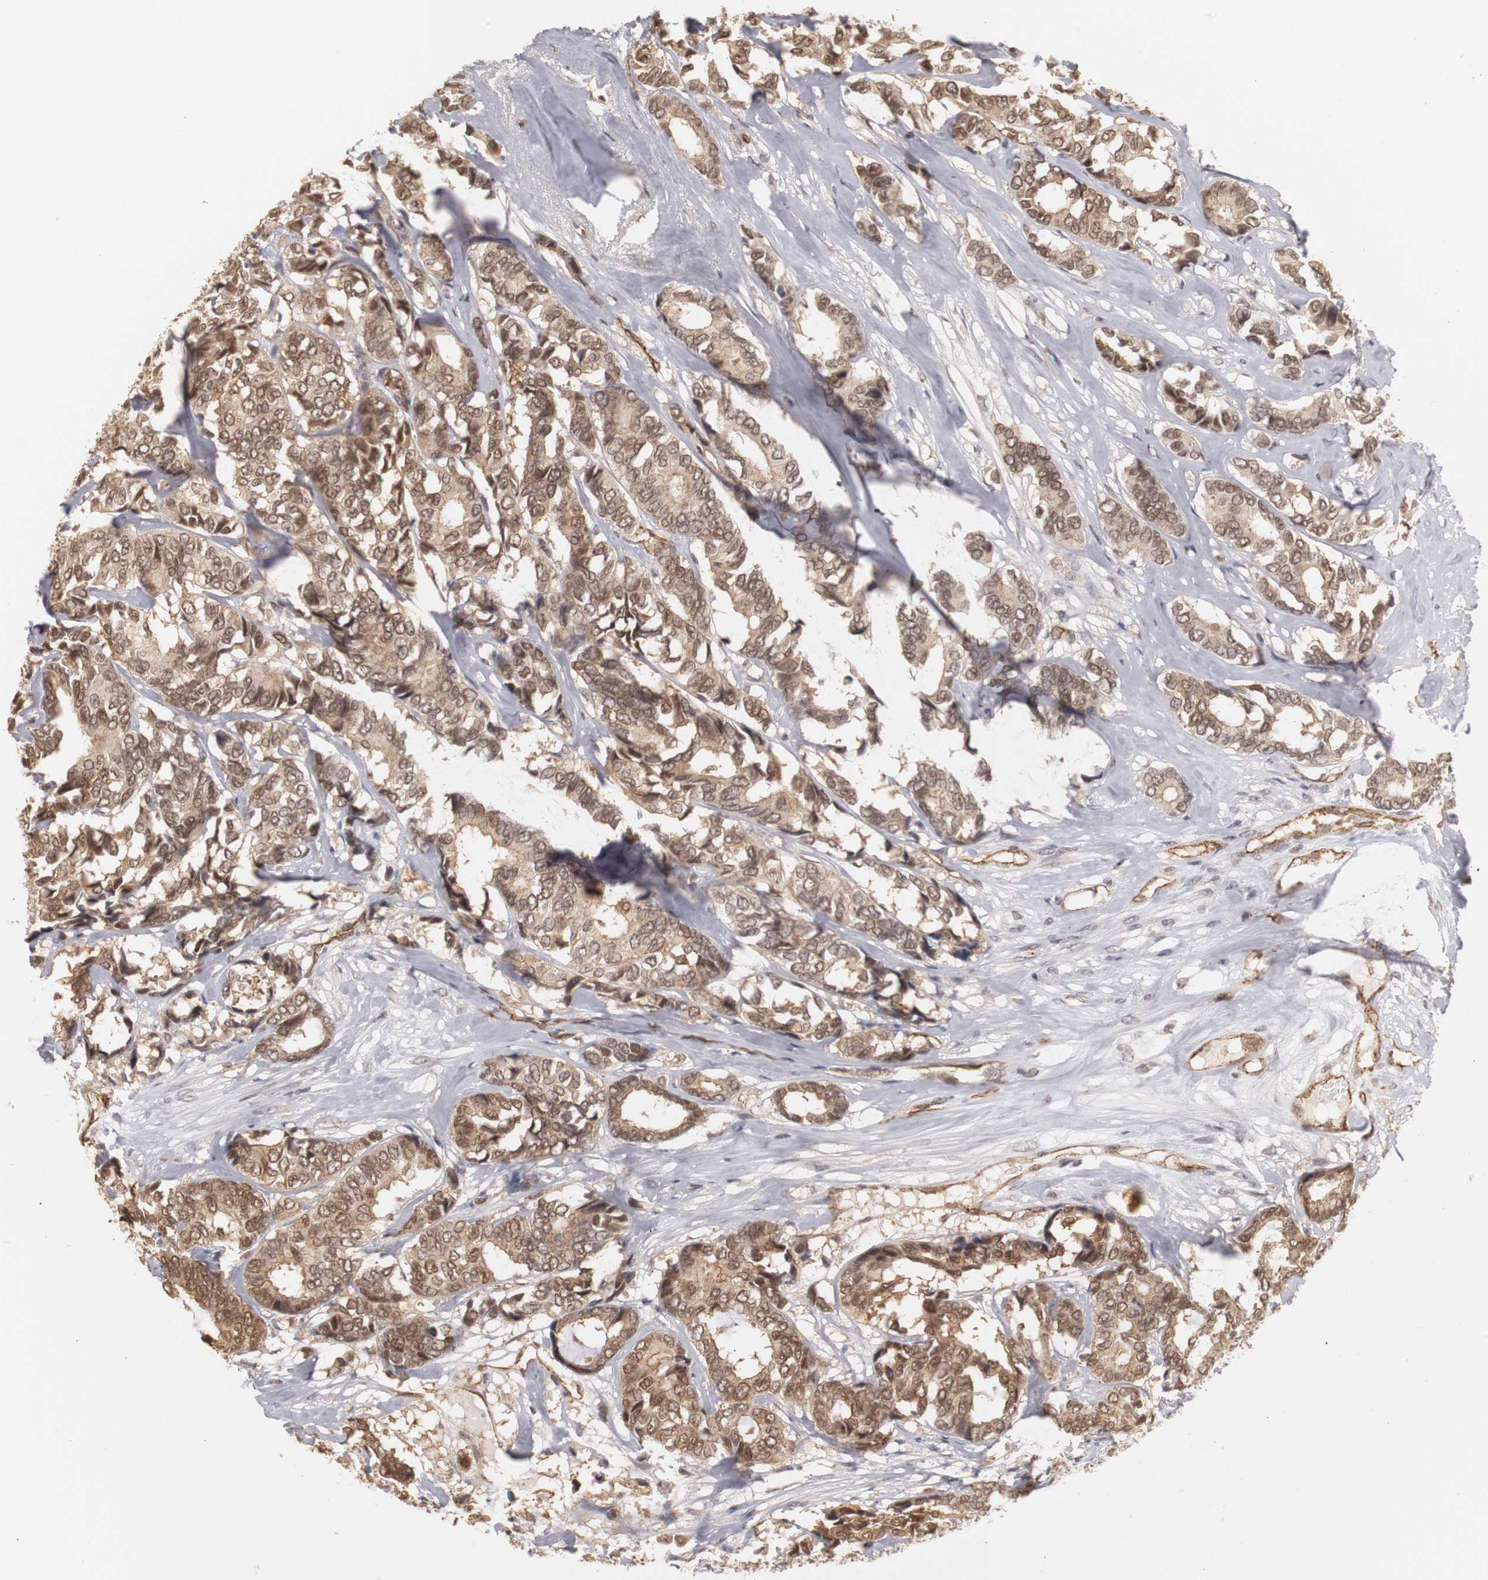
{"staining": {"intensity": "moderate", "quantity": ">75%", "location": "cytoplasmic/membranous,nuclear"}, "tissue": "breast cancer", "cell_type": "Tumor cells", "image_type": "cancer", "snomed": [{"axis": "morphology", "description": "Duct carcinoma"}, {"axis": "topography", "description": "Breast"}], "caption": "DAB (3,3'-diaminobenzidine) immunohistochemical staining of breast invasive ductal carcinoma demonstrates moderate cytoplasmic/membranous and nuclear protein expression in about >75% of tumor cells. Immunohistochemistry (ihc) stains the protein of interest in brown and the nuclei are stained blue.", "gene": "PLEKHA1", "patient": {"sex": "female", "age": 87}}